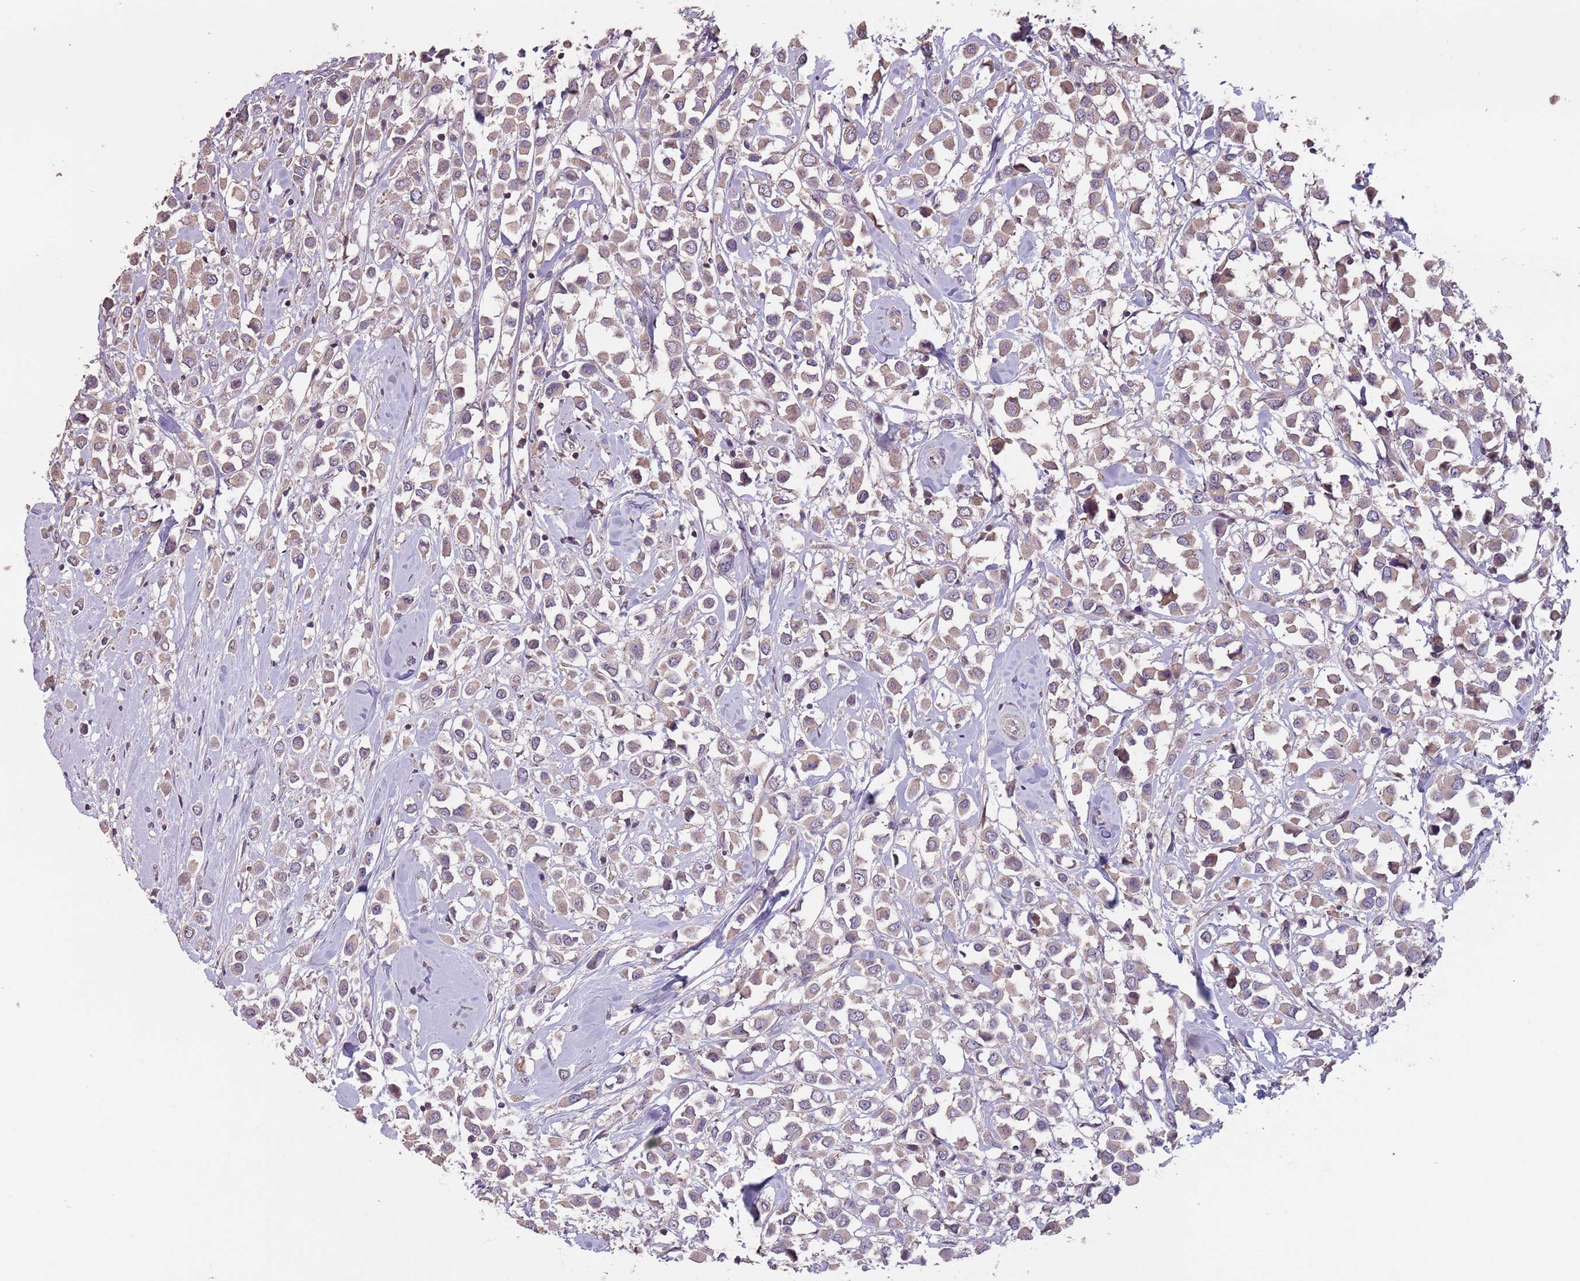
{"staining": {"intensity": "weak", "quantity": "25%-75%", "location": "cytoplasmic/membranous"}, "tissue": "breast cancer", "cell_type": "Tumor cells", "image_type": "cancer", "snomed": [{"axis": "morphology", "description": "Duct carcinoma"}, {"axis": "topography", "description": "Breast"}], "caption": "Immunohistochemical staining of human breast cancer exhibits low levels of weak cytoplasmic/membranous protein expression in approximately 25%-75% of tumor cells.", "gene": "MBD3L1", "patient": {"sex": "female", "age": 87}}